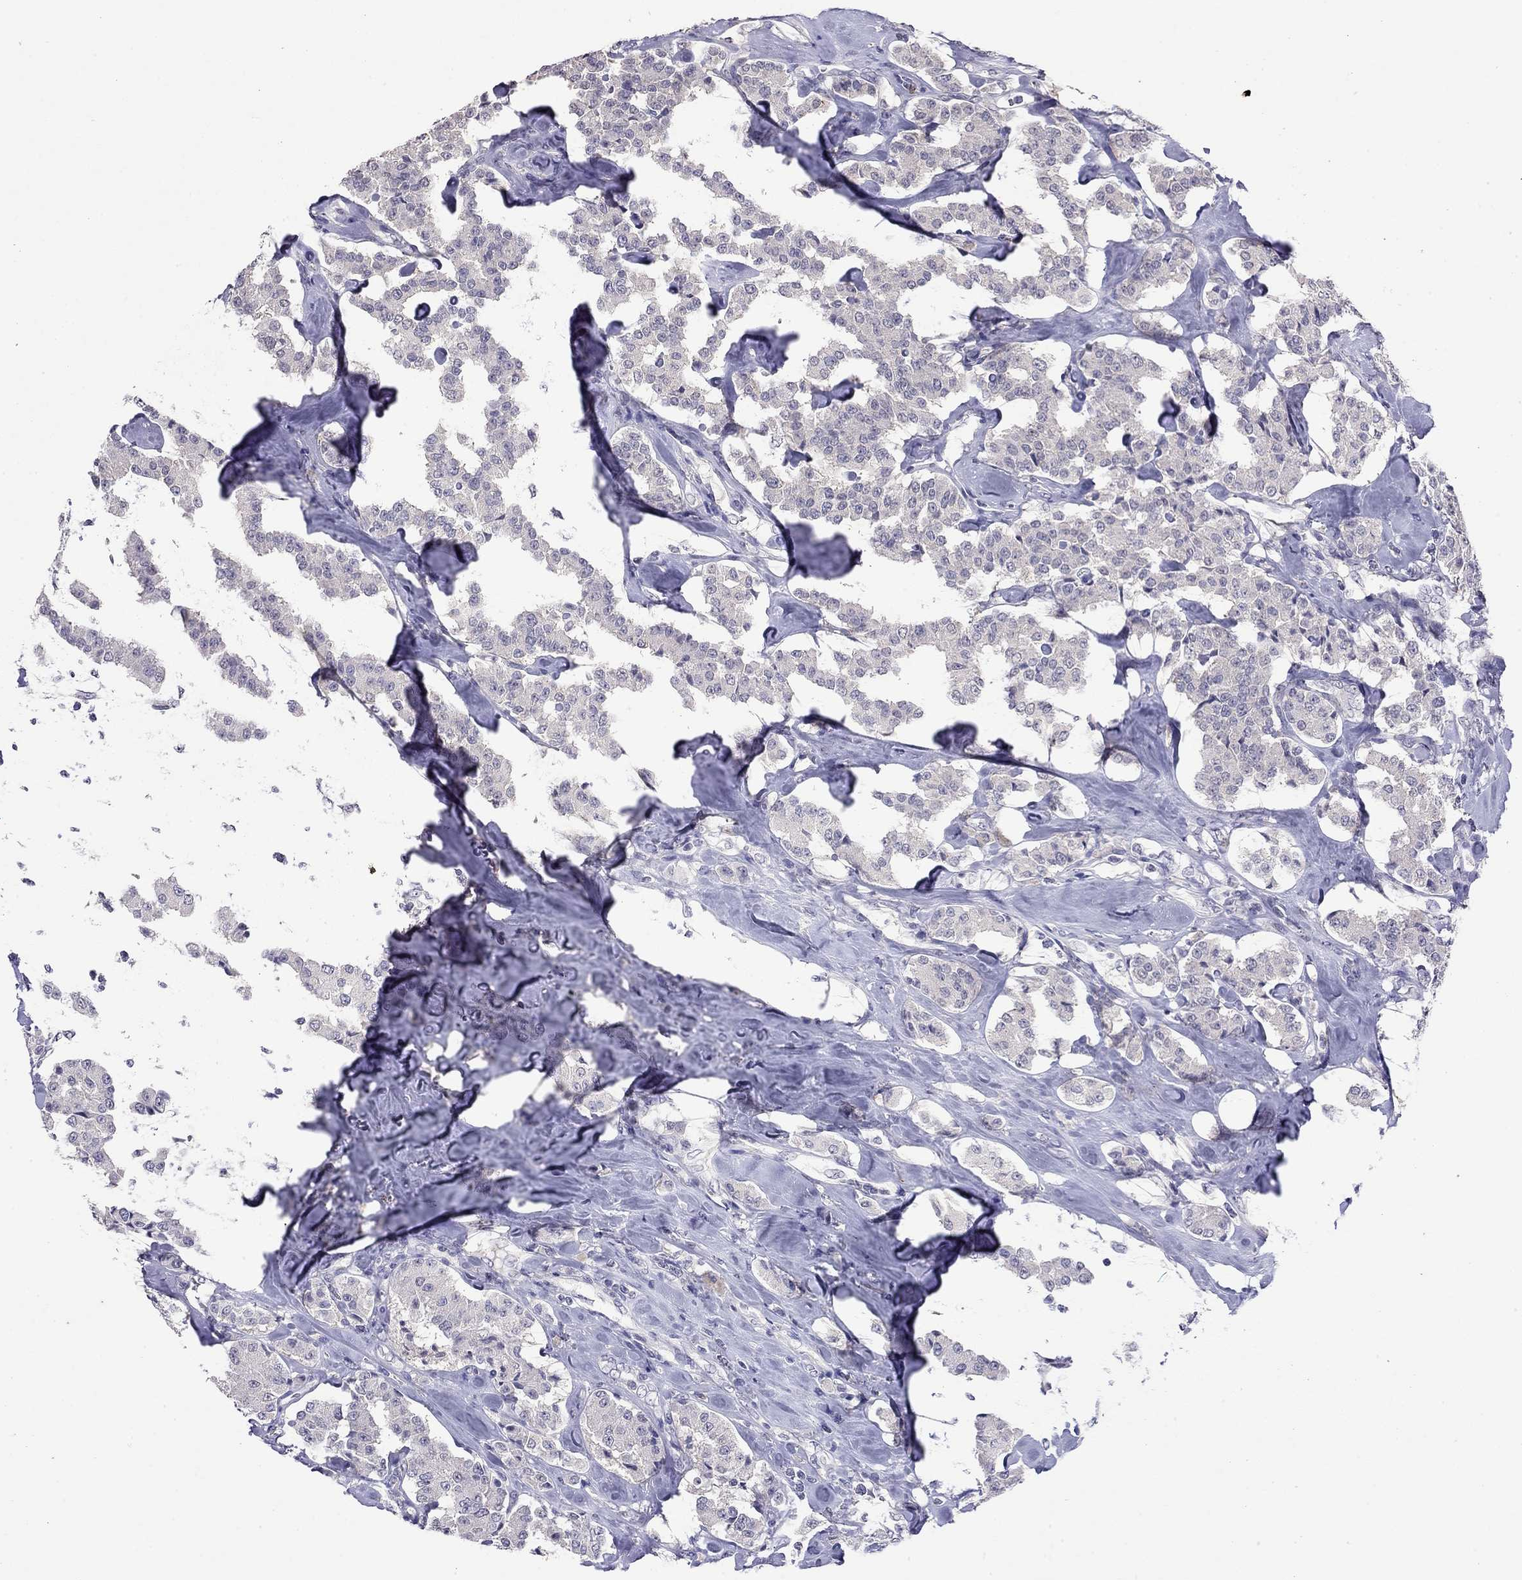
{"staining": {"intensity": "negative", "quantity": "none", "location": "none"}, "tissue": "carcinoid", "cell_type": "Tumor cells", "image_type": "cancer", "snomed": [{"axis": "morphology", "description": "Carcinoid, malignant, NOS"}, {"axis": "topography", "description": "Pancreas"}], "caption": "An IHC photomicrograph of carcinoid (malignant) is shown. There is no staining in tumor cells of carcinoid (malignant).", "gene": "WNK3", "patient": {"sex": "male", "age": 41}}